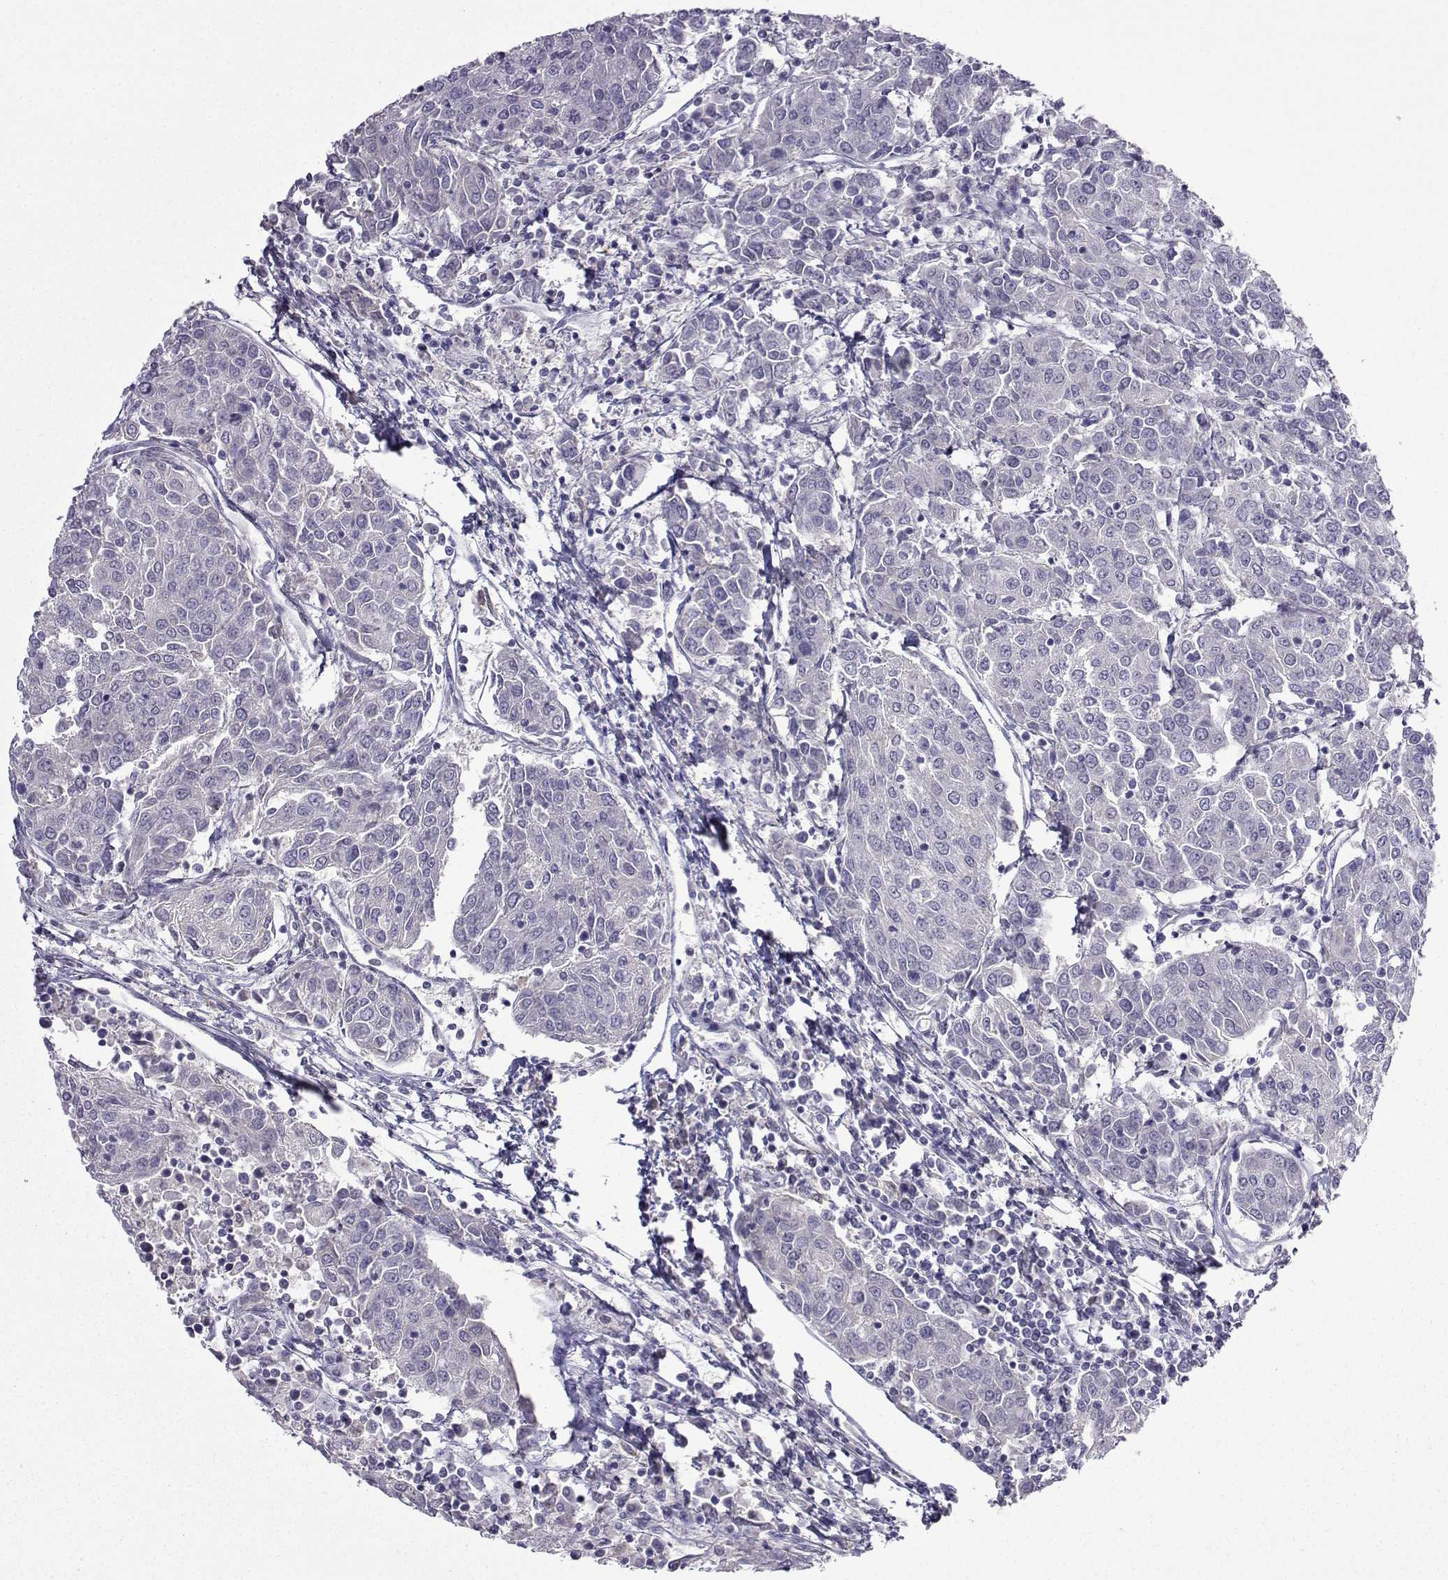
{"staining": {"intensity": "negative", "quantity": "none", "location": "none"}, "tissue": "urothelial cancer", "cell_type": "Tumor cells", "image_type": "cancer", "snomed": [{"axis": "morphology", "description": "Urothelial carcinoma, High grade"}, {"axis": "topography", "description": "Urinary bladder"}], "caption": "Urothelial cancer stained for a protein using IHC exhibits no positivity tumor cells.", "gene": "FCAMR", "patient": {"sex": "female", "age": 85}}